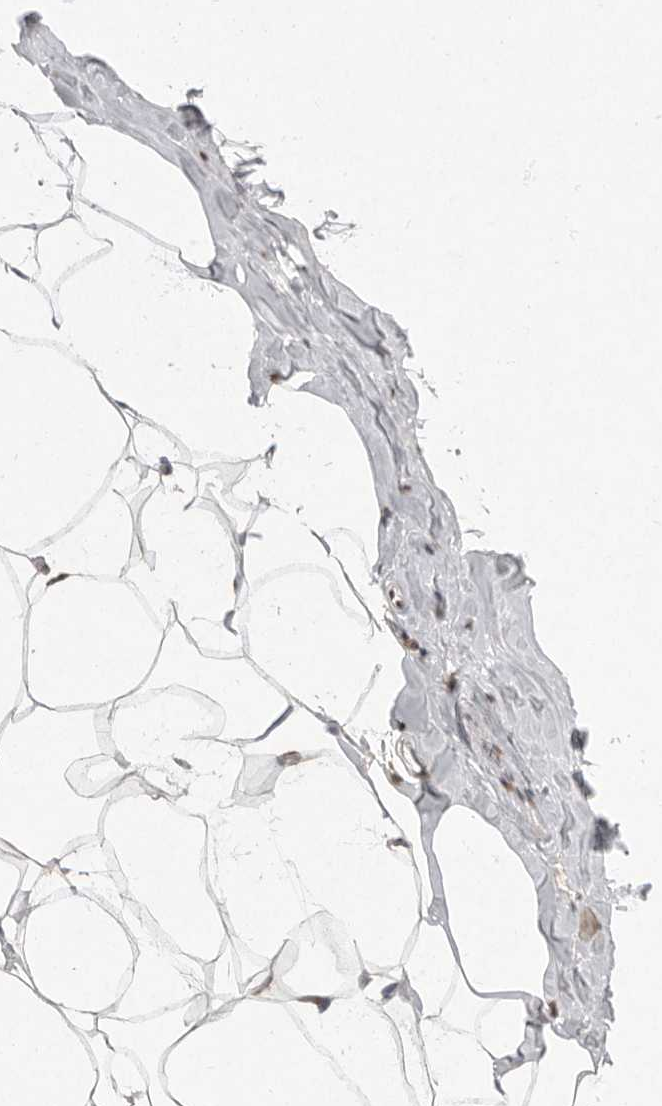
{"staining": {"intensity": "weak", "quantity": ">75%", "location": "nuclear"}, "tissue": "adipose tissue", "cell_type": "Adipocytes", "image_type": "normal", "snomed": [{"axis": "morphology", "description": "Normal tissue, NOS"}, {"axis": "morphology", "description": "Fibrosis, NOS"}, {"axis": "topography", "description": "Breast"}, {"axis": "topography", "description": "Adipose tissue"}], "caption": "Protein expression analysis of normal human adipose tissue reveals weak nuclear positivity in about >75% of adipocytes.", "gene": "NBL1", "patient": {"sex": "female", "age": 39}}